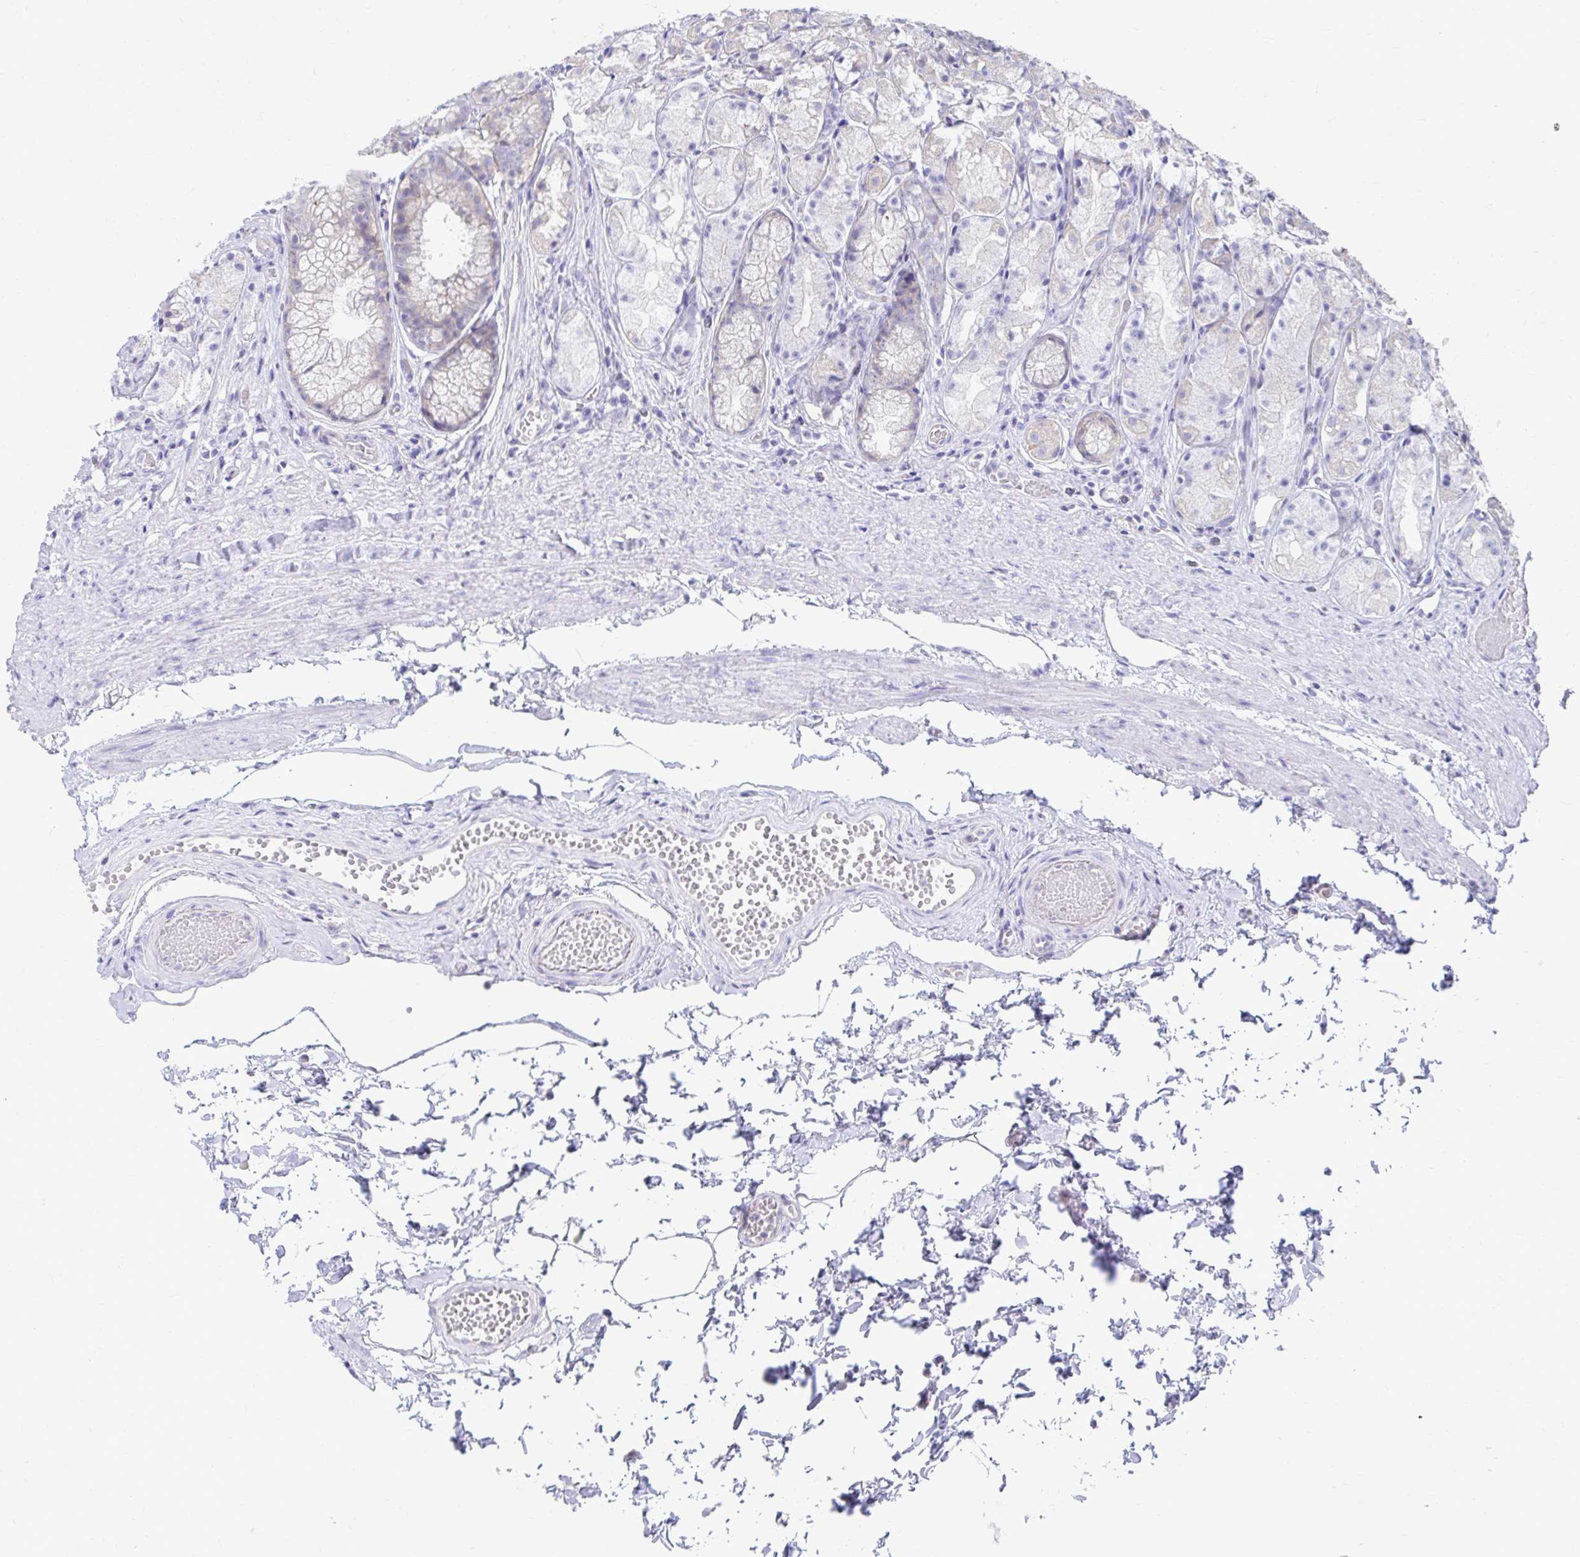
{"staining": {"intensity": "negative", "quantity": "none", "location": "none"}, "tissue": "stomach", "cell_type": "Glandular cells", "image_type": "normal", "snomed": [{"axis": "morphology", "description": "Normal tissue, NOS"}, {"axis": "topography", "description": "Stomach"}], "caption": "Immunohistochemistry image of unremarkable stomach: stomach stained with DAB (3,3'-diaminobenzidine) displays no significant protein staining in glandular cells.", "gene": "C19orf81", "patient": {"sex": "male", "age": 70}}